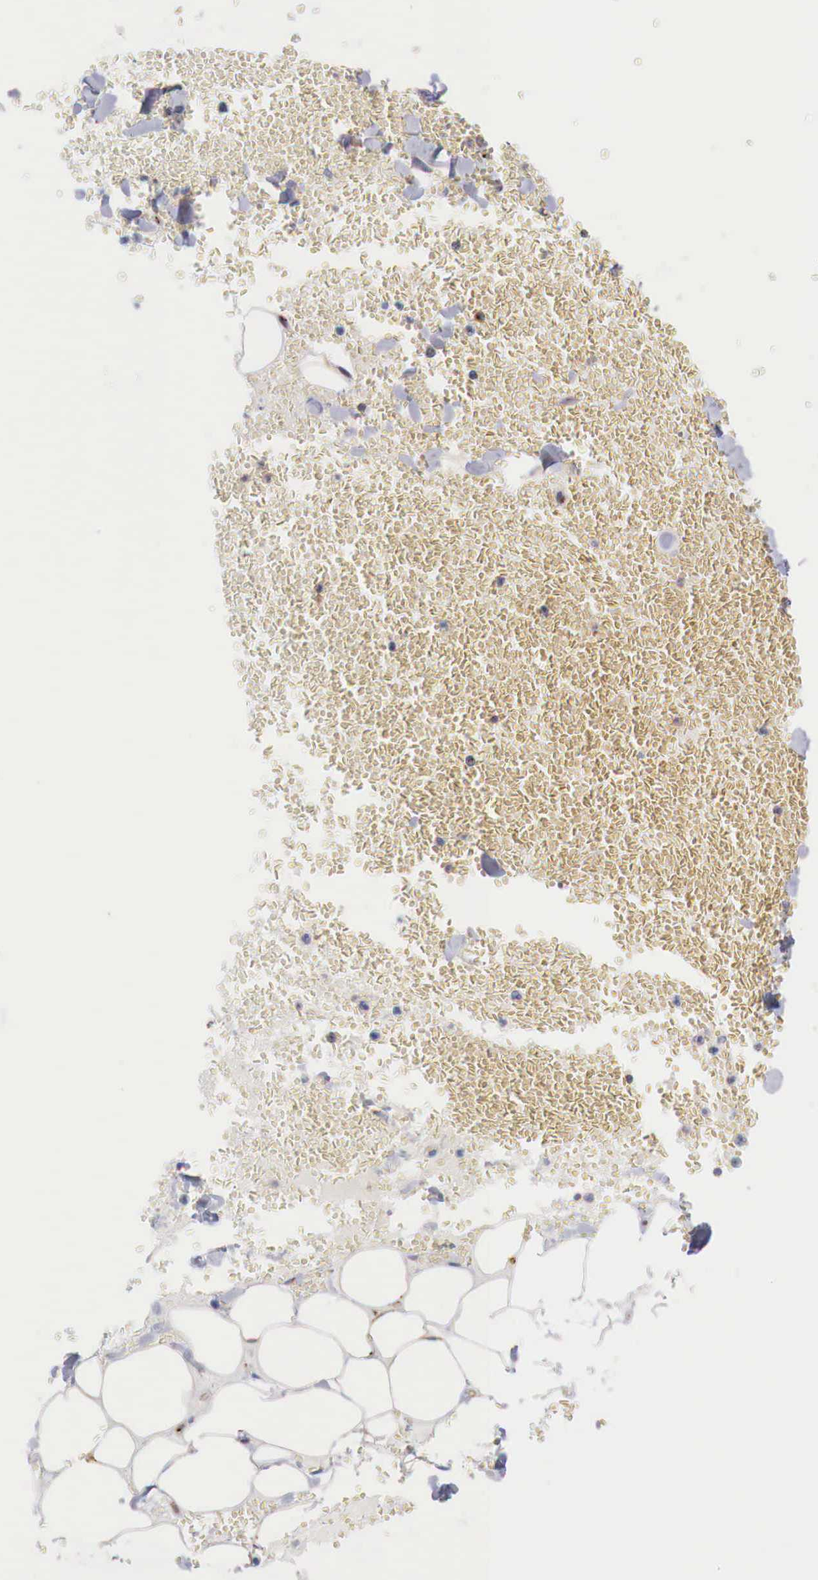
{"staining": {"intensity": "weak", "quantity": "25%-75%", "location": "cytoplasmic/membranous"}, "tissue": "adipose tissue", "cell_type": "Adipocytes", "image_type": "normal", "snomed": [{"axis": "morphology", "description": "Normal tissue, NOS"}, {"axis": "morphology", "description": "Inflammation, NOS"}, {"axis": "topography", "description": "Lymph node"}, {"axis": "topography", "description": "Peripheral nerve tissue"}], "caption": "Brown immunohistochemical staining in unremarkable human adipose tissue shows weak cytoplasmic/membranous staining in approximately 25%-75% of adipocytes.", "gene": "SYAP1", "patient": {"sex": "male", "age": 52}}